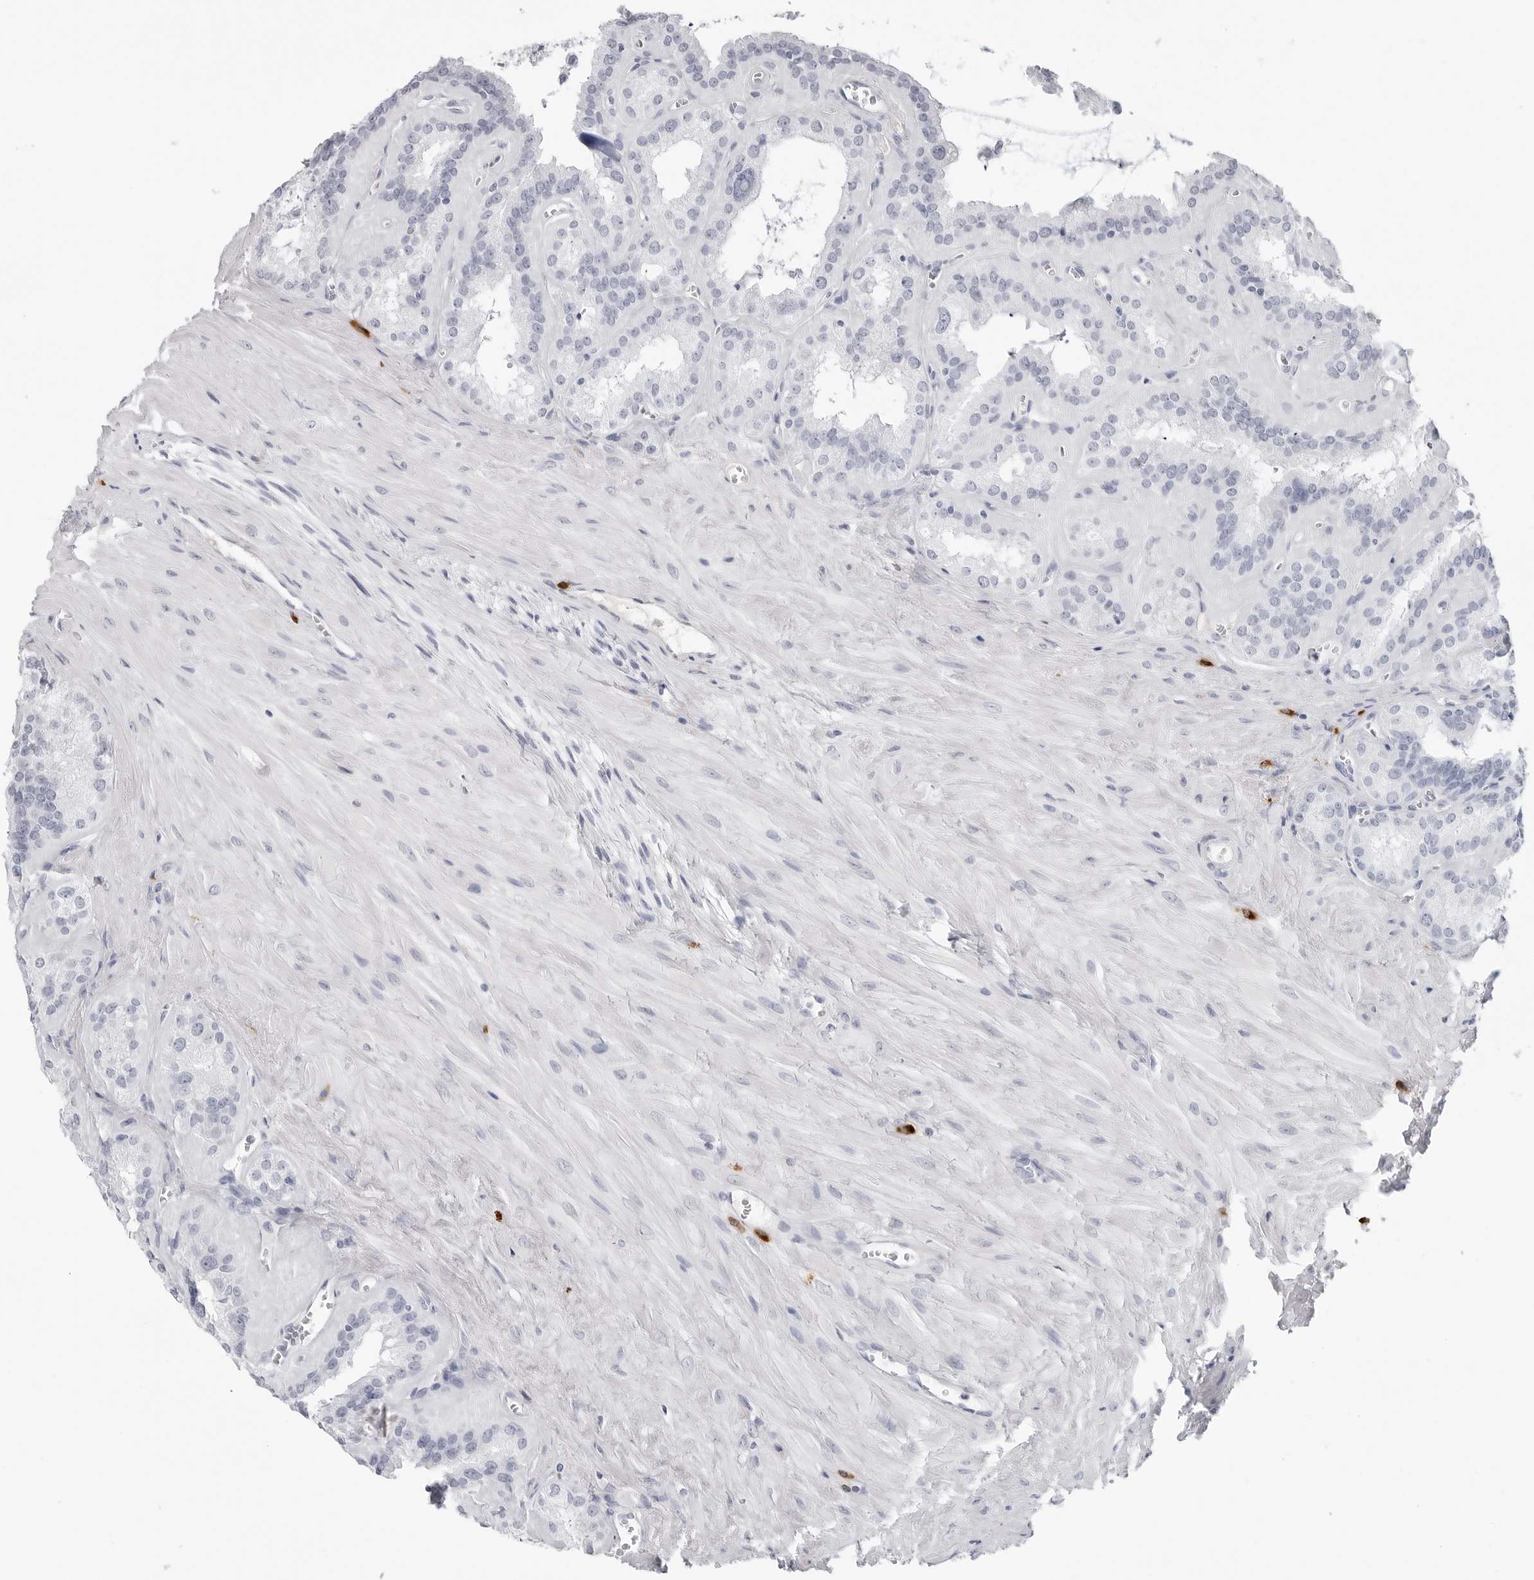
{"staining": {"intensity": "negative", "quantity": "none", "location": "none"}, "tissue": "seminal vesicle", "cell_type": "Glandular cells", "image_type": "normal", "snomed": [{"axis": "morphology", "description": "Normal tissue, NOS"}, {"axis": "topography", "description": "Prostate"}, {"axis": "topography", "description": "Seminal veicle"}], "caption": "Immunohistochemical staining of normal seminal vesicle reveals no significant staining in glandular cells.", "gene": "AMPD1", "patient": {"sex": "male", "age": 59}}